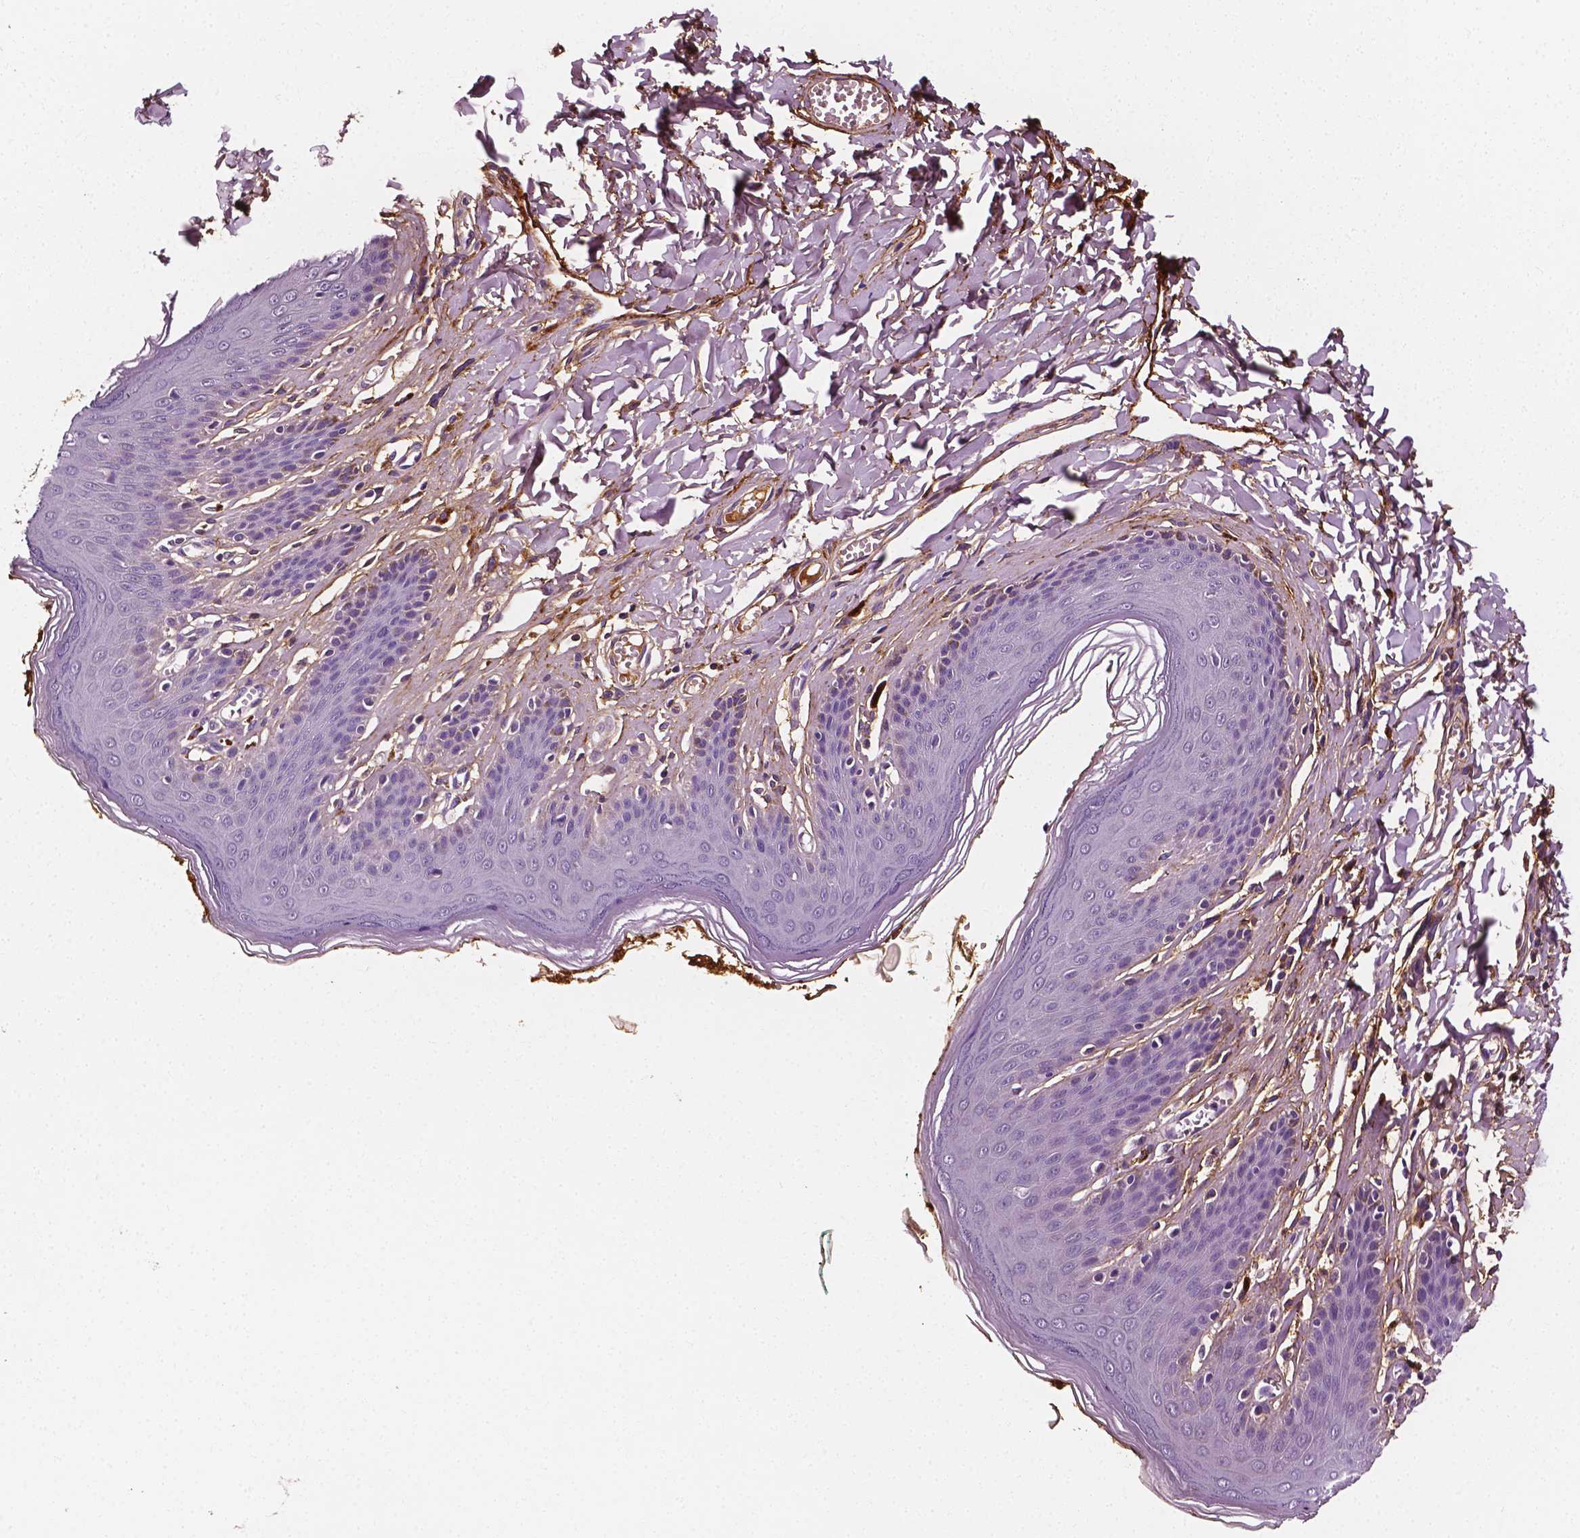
{"staining": {"intensity": "negative", "quantity": "none", "location": "none"}, "tissue": "skin", "cell_type": "Epidermal cells", "image_type": "normal", "snomed": [{"axis": "morphology", "description": "Normal tissue, NOS"}, {"axis": "topography", "description": "Vulva"}, {"axis": "topography", "description": "Peripheral nerve tissue"}], "caption": "Unremarkable skin was stained to show a protein in brown. There is no significant positivity in epidermal cells.", "gene": "FBLN1", "patient": {"sex": "female", "age": 66}}